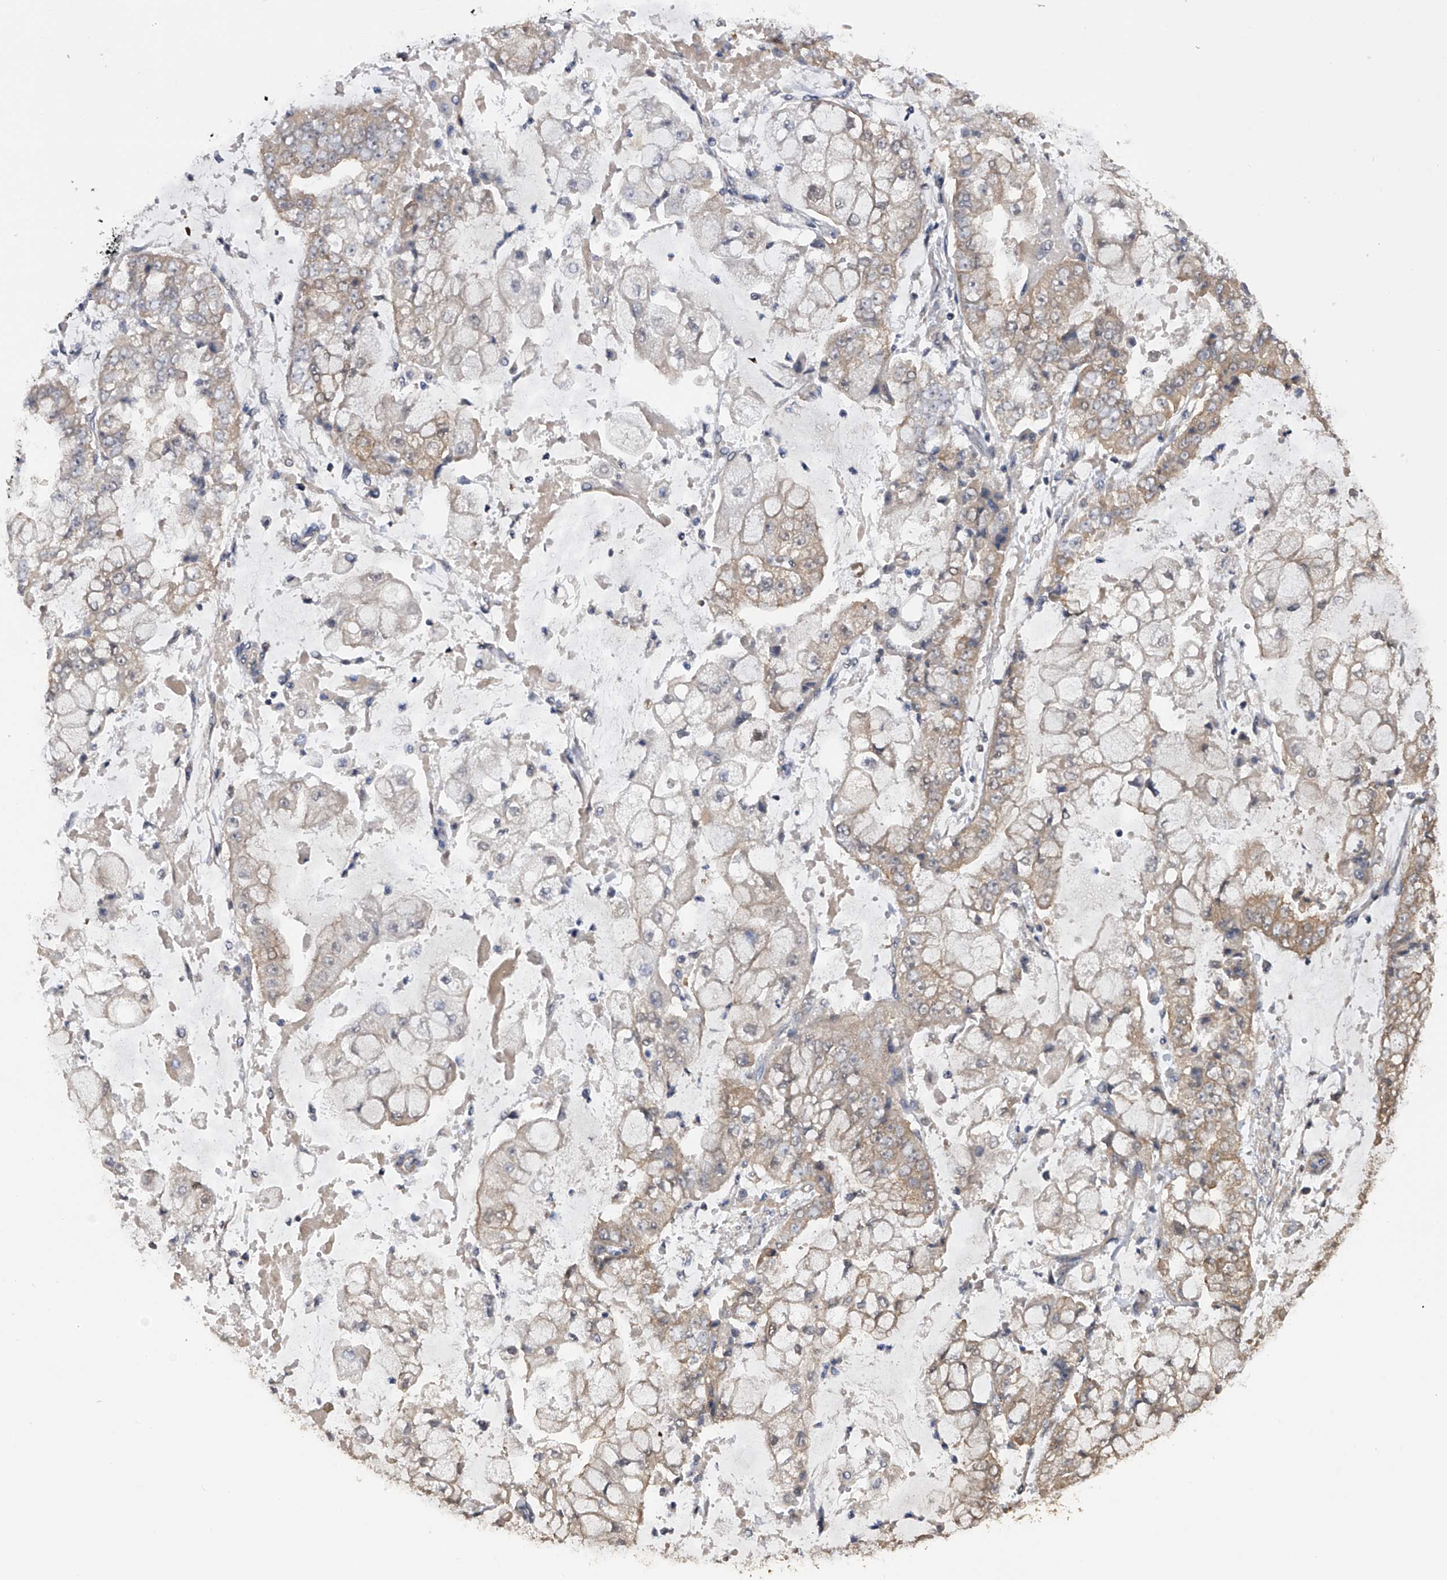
{"staining": {"intensity": "negative", "quantity": "none", "location": "none"}, "tissue": "stomach cancer", "cell_type": "Tumor cells", "image_type": "cancer", "snomed": [{"axis": "morphology", "description": "Adenocarcinoma, NOS"}, {"axis": "topography", "description": "Stomach"}], "caption": "Immunohistochemical staining of human adenocarcinoma (stomach) shows no significant positivity in tumor cells.", "gene": "CFAP298", "patient": {"sex": "male", "age": 76}}